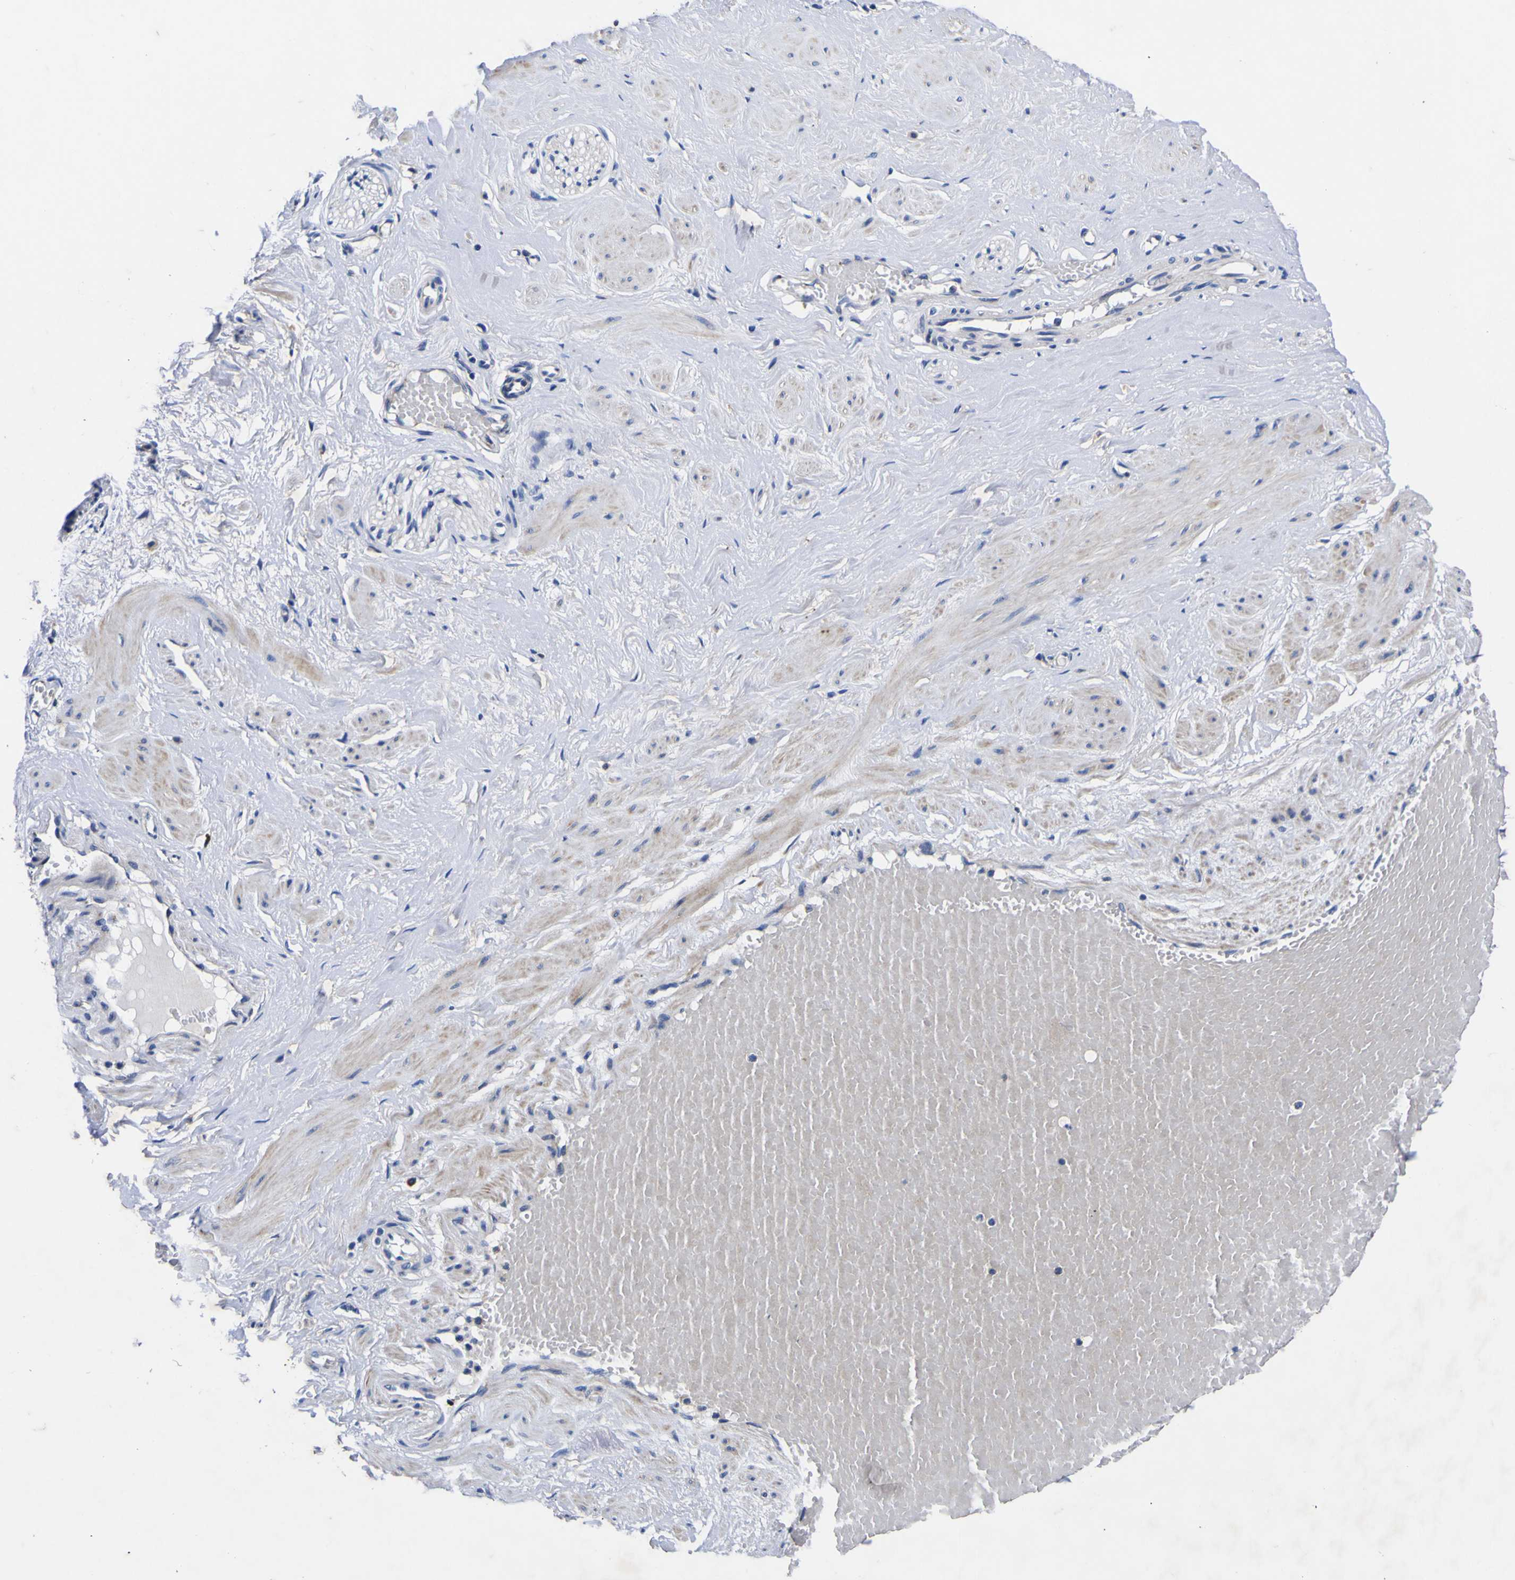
{"staining": {"intensity": "negative", "quantity": "none", "location": "none"}, "tissue": "adipose tissue", "cell_type": "Adipocytes", "image_type": "normal", "snomed": [{"axis": "morphology", "description": "Normal tissue, NOS"}, {"axis": "topography", "description": "Adipose tissue"}], "caption": "Micrograph shows no significant protein positivity in adipocytes of benign adipose tissue.", "gene": "COA1", "patient": {"sex": "female", "age": 57}}